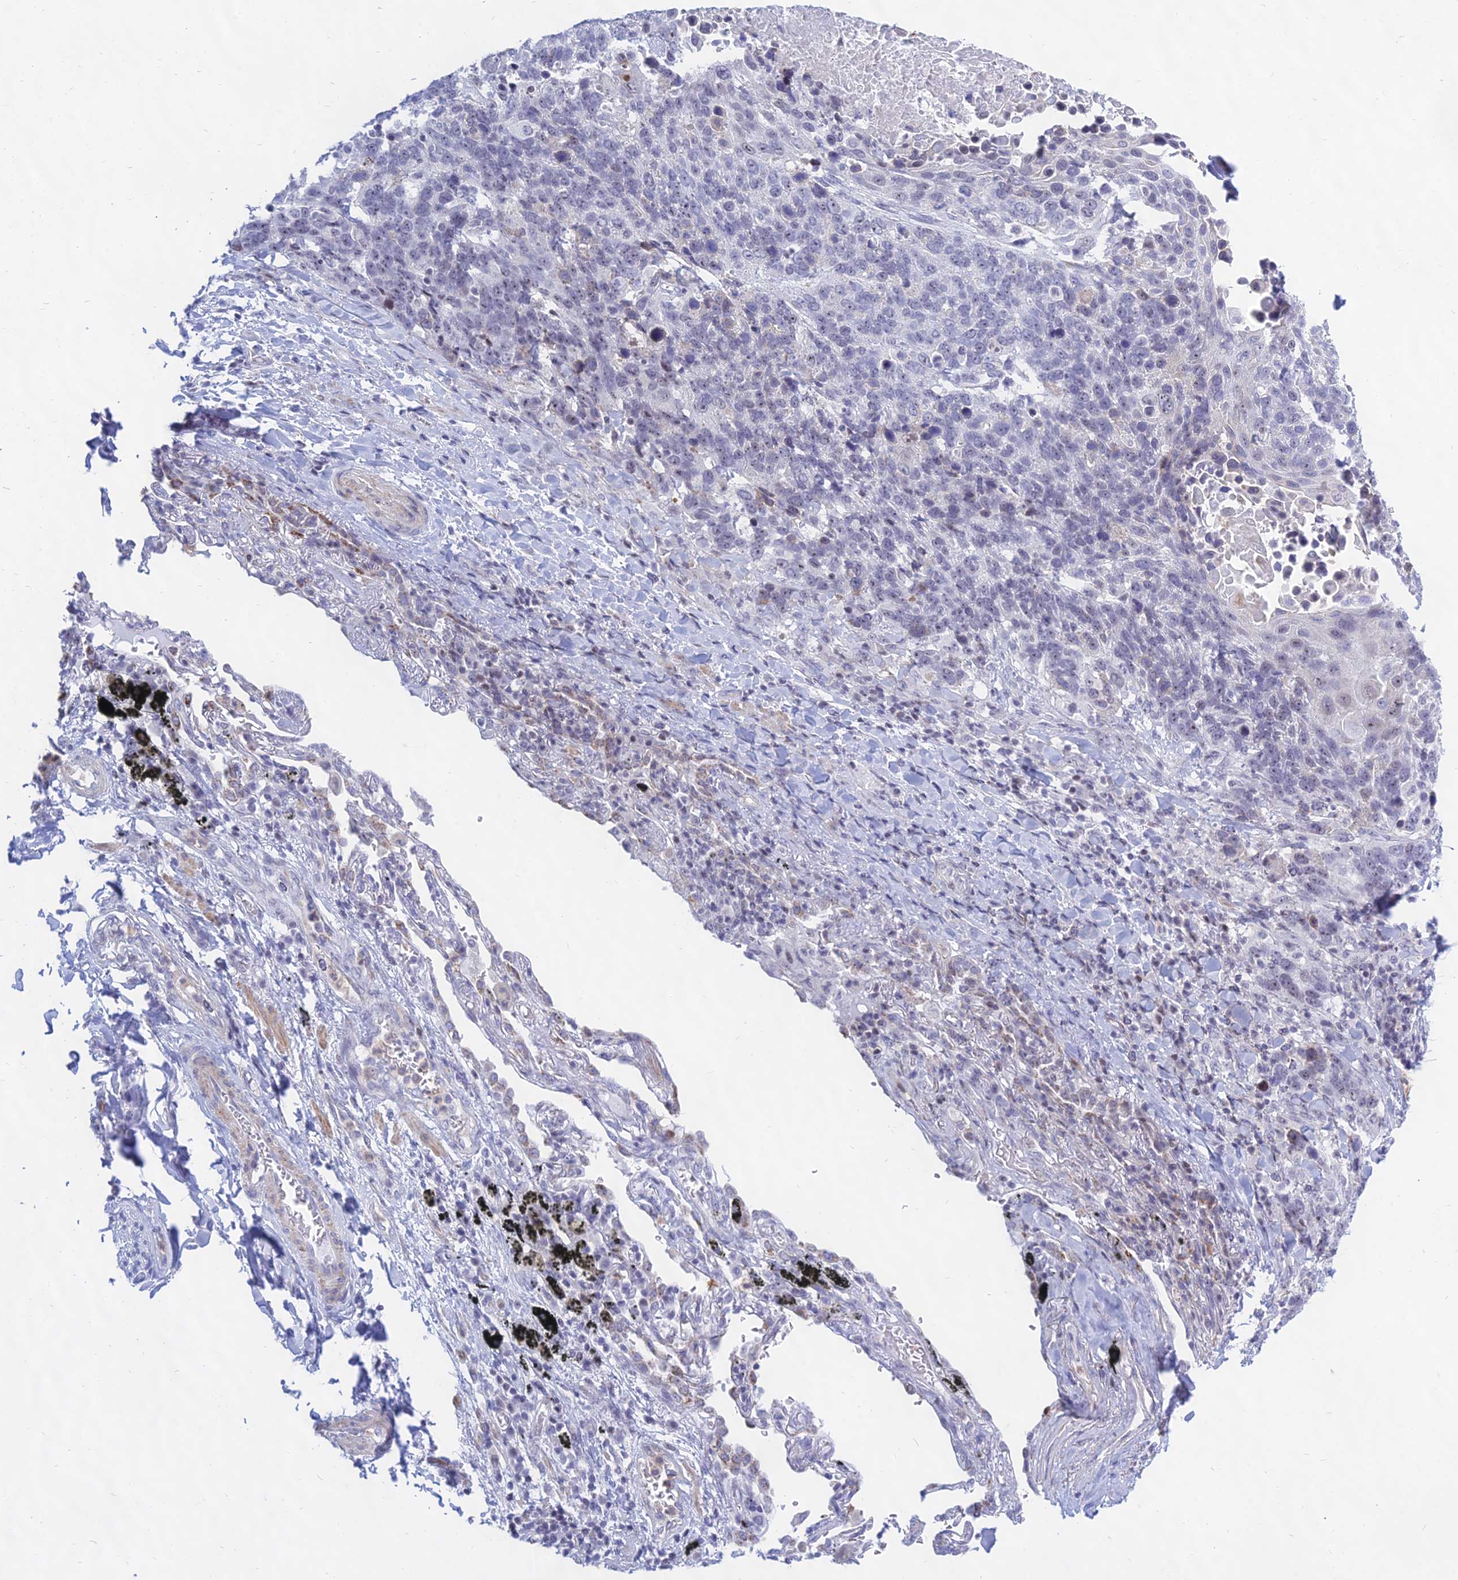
{"staining": {"intensity": "negative", "quantity": "none", "location": "none"}, "tissue": "lung cancer", "cell_type": "Tumor cells", "image_type": "cancer", "snomed": [{"axis": "morphology", "description": "Squamous cell carcinoma, NOS"}, {"axis": "topography", "description": "Lung"}], "caption": "Lung cancer (squamous cell carcinoma) was stained to show a protein in brown. There is no significant expression in tumor cells.", "gene": "KRR1", "patient": {"sex": "male", "age": 66}}